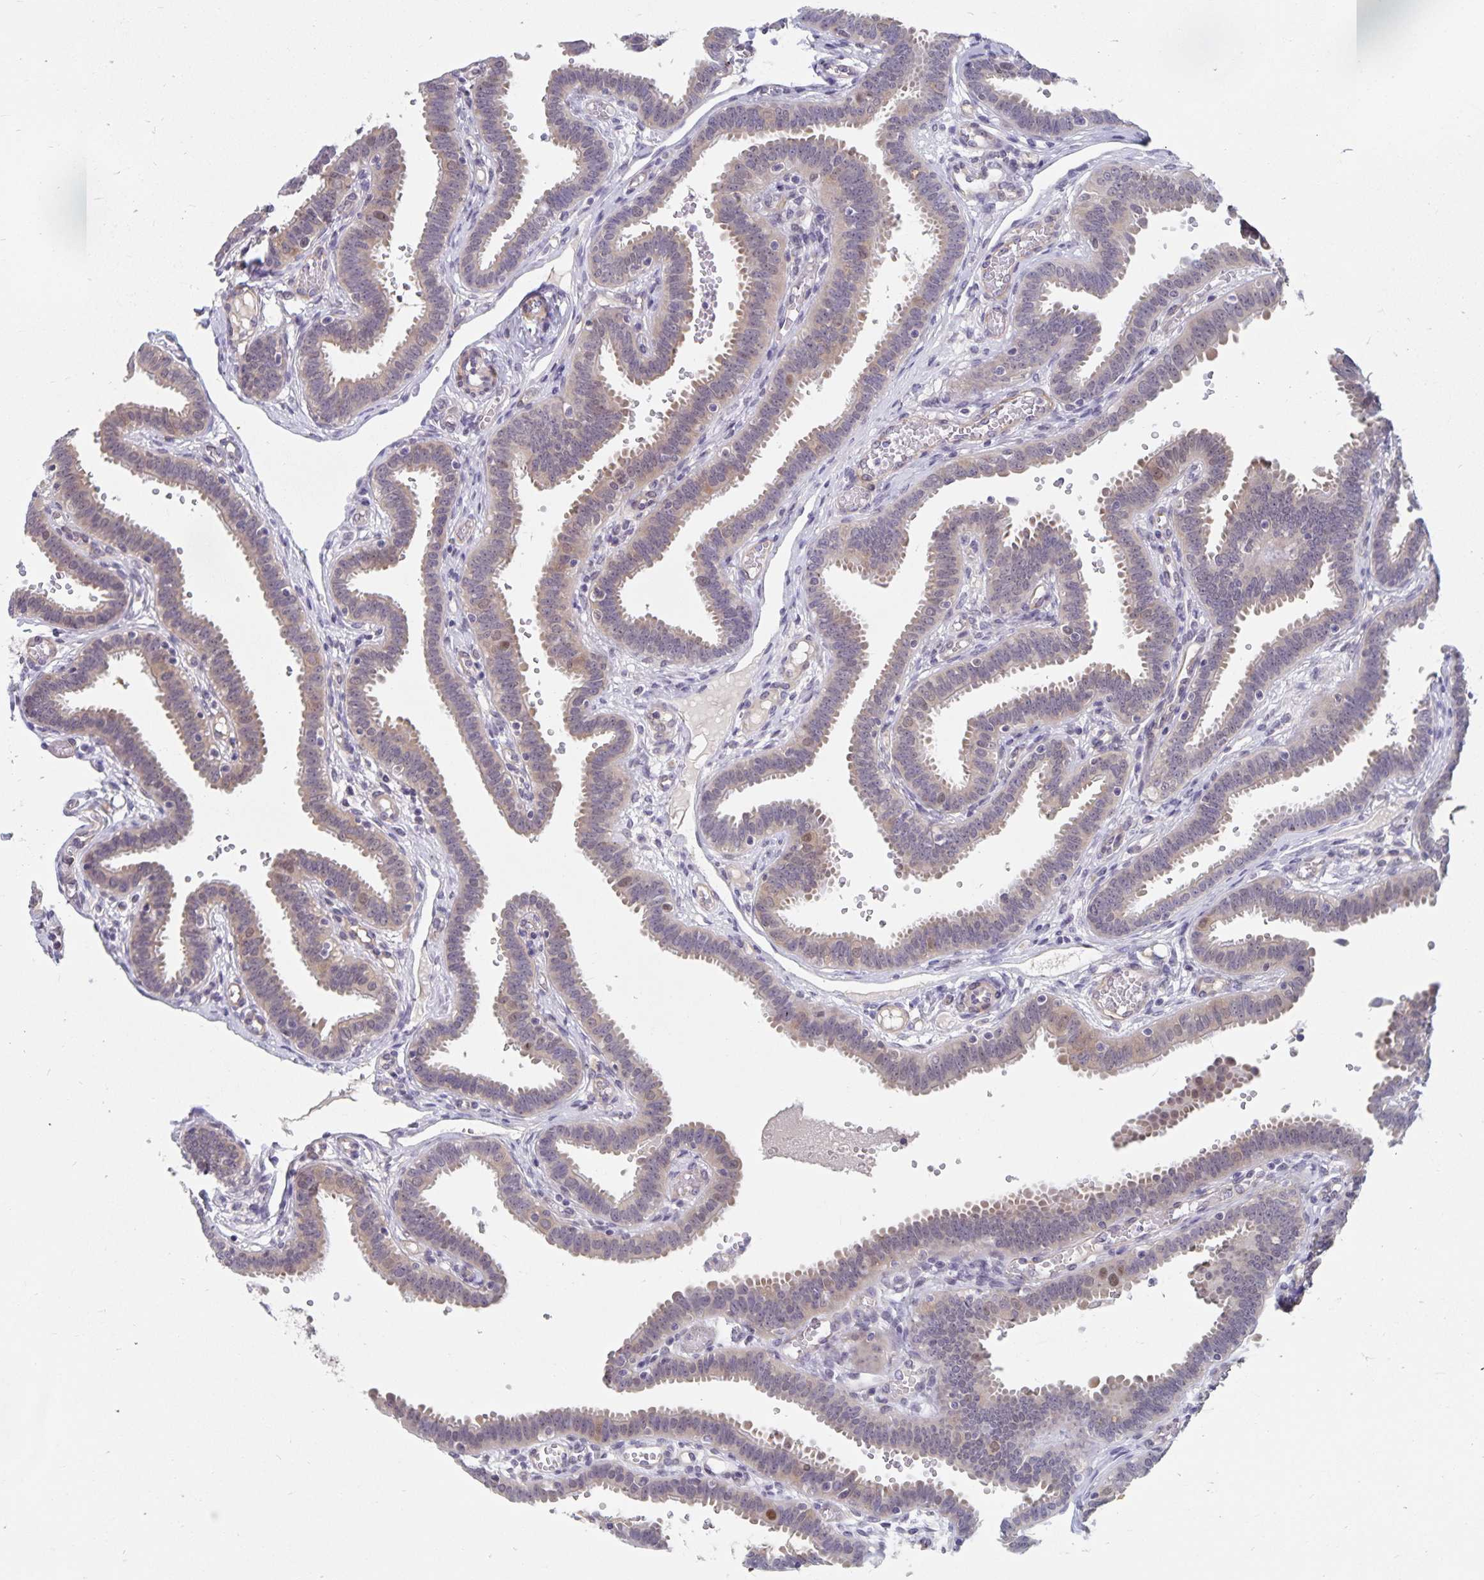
{"staining": {"intensity": "moderate", "quantity": "<25%", "location": "nuclear"}, "tissue": "fallopian tube", "cell_type": "Glandular cells", "image_type": "normal", "snomed": [{"axis": "morphology", "description": "Normal tissue, NOS"}, {"axis": "topography", "description": "Fallopian tube"}], "caption": "IHC (DAB) staining of normal human fallopian tube displays moderate nuclear protein positivity in about <25% of glandular cells.", "gene": "BAG6", "patient": {"sex": "female", "age": 37}}